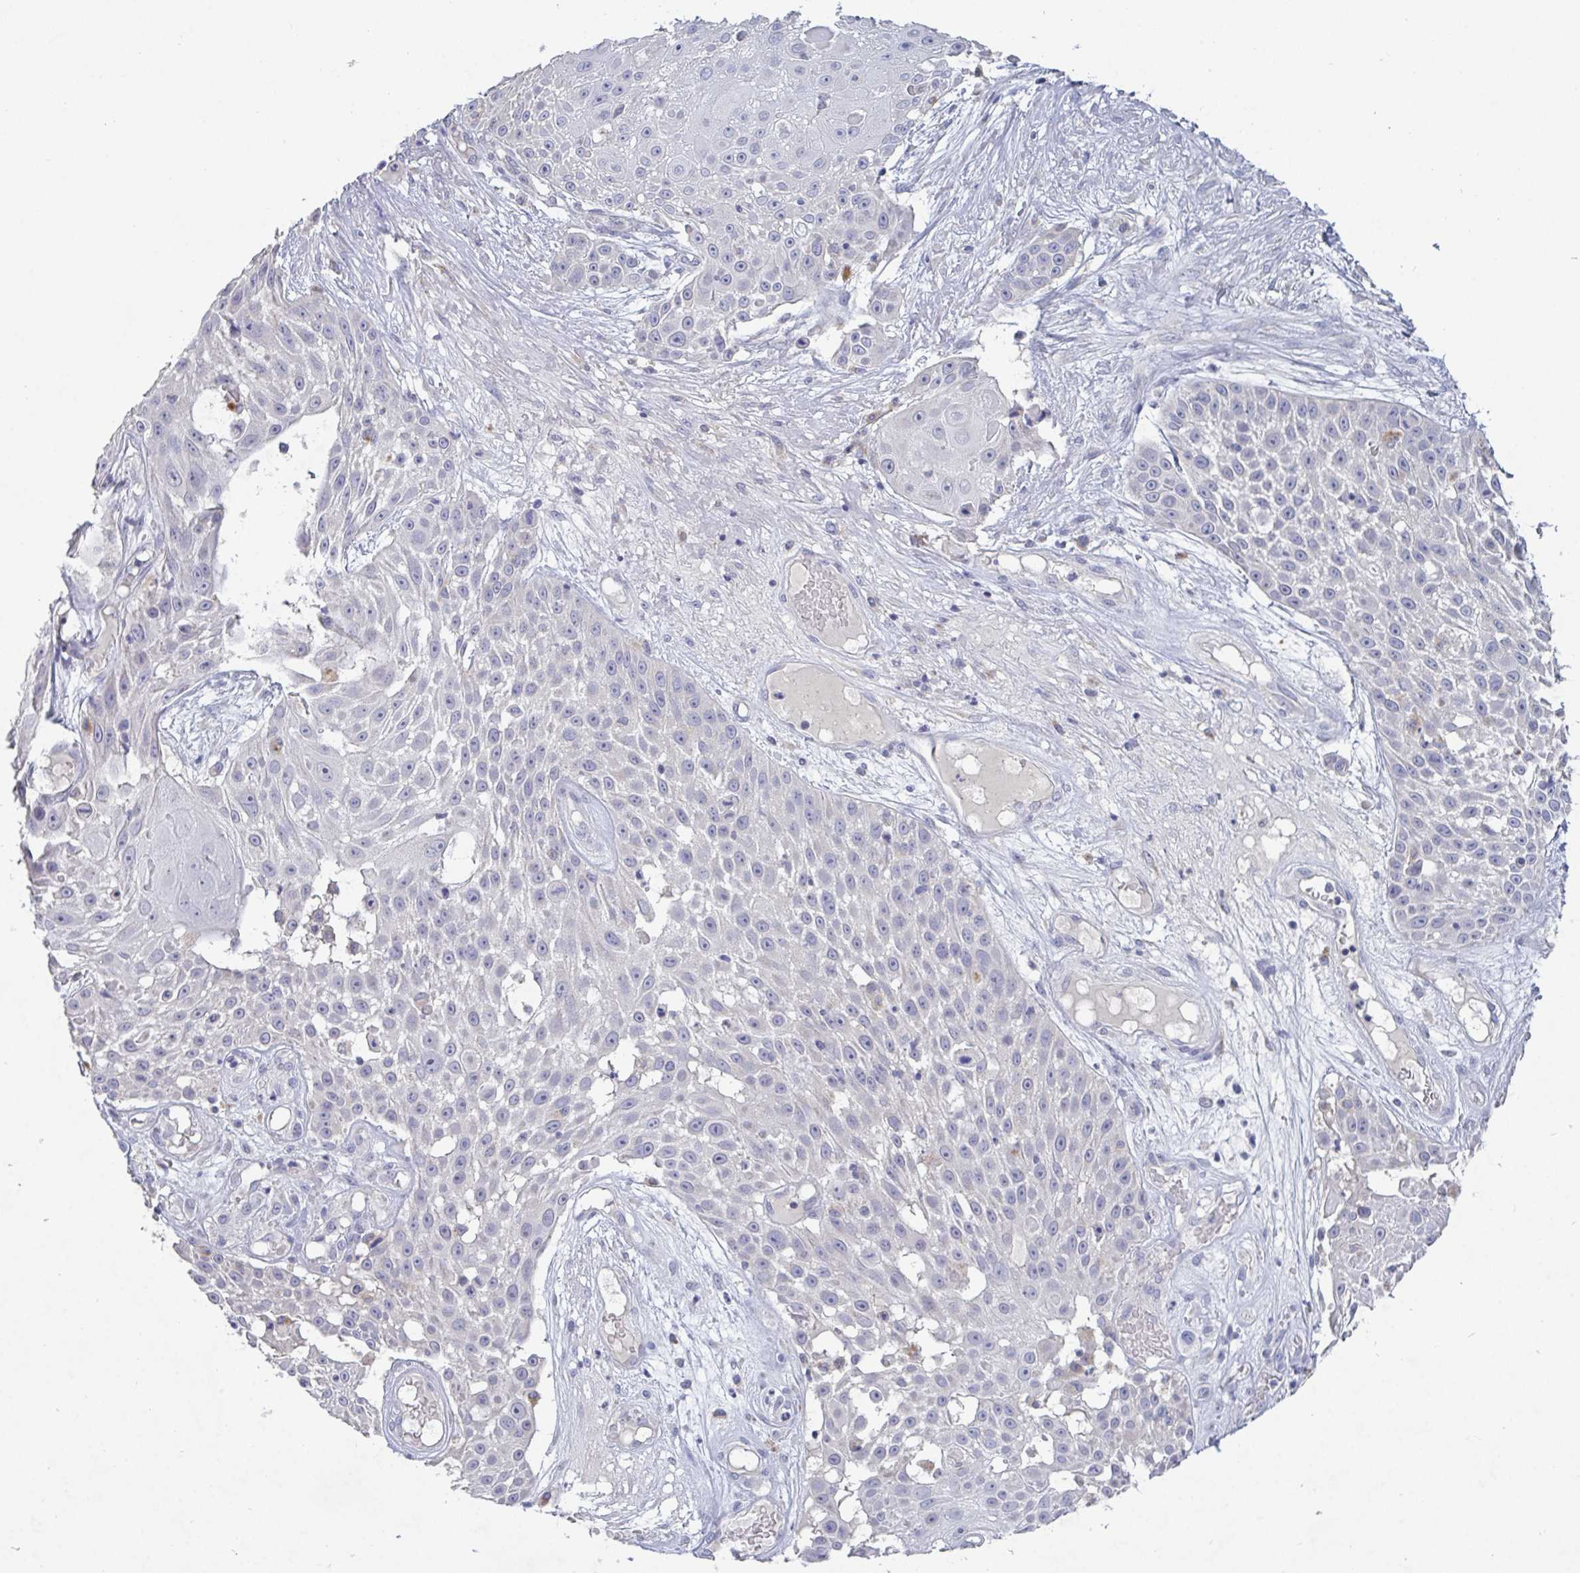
{"staining": {"intensity": "negative", "quantity": "none", "location": "none"}, "tissue": "skin cancer", "cell_type": "Tumor cells", "image_type": "cancer", "snomed": [{"axis": "morphology", "description": "Squamous cell carcinoma, NOS"}, {"axis": "topography", "description": "Skin"}], "caption": "High power microscopy micrograph of an immunohistochemistry (IHC) histopathology image of squamous cell carcinoma (skin), revealing no significant expression in tumor cells. (DAB (3,3'-diaminobenzidine) IHC visualized using brightfield microscopy, high magnification).", "gene": "GALNT13", "patient": {"sex": "female", "age": 86}}